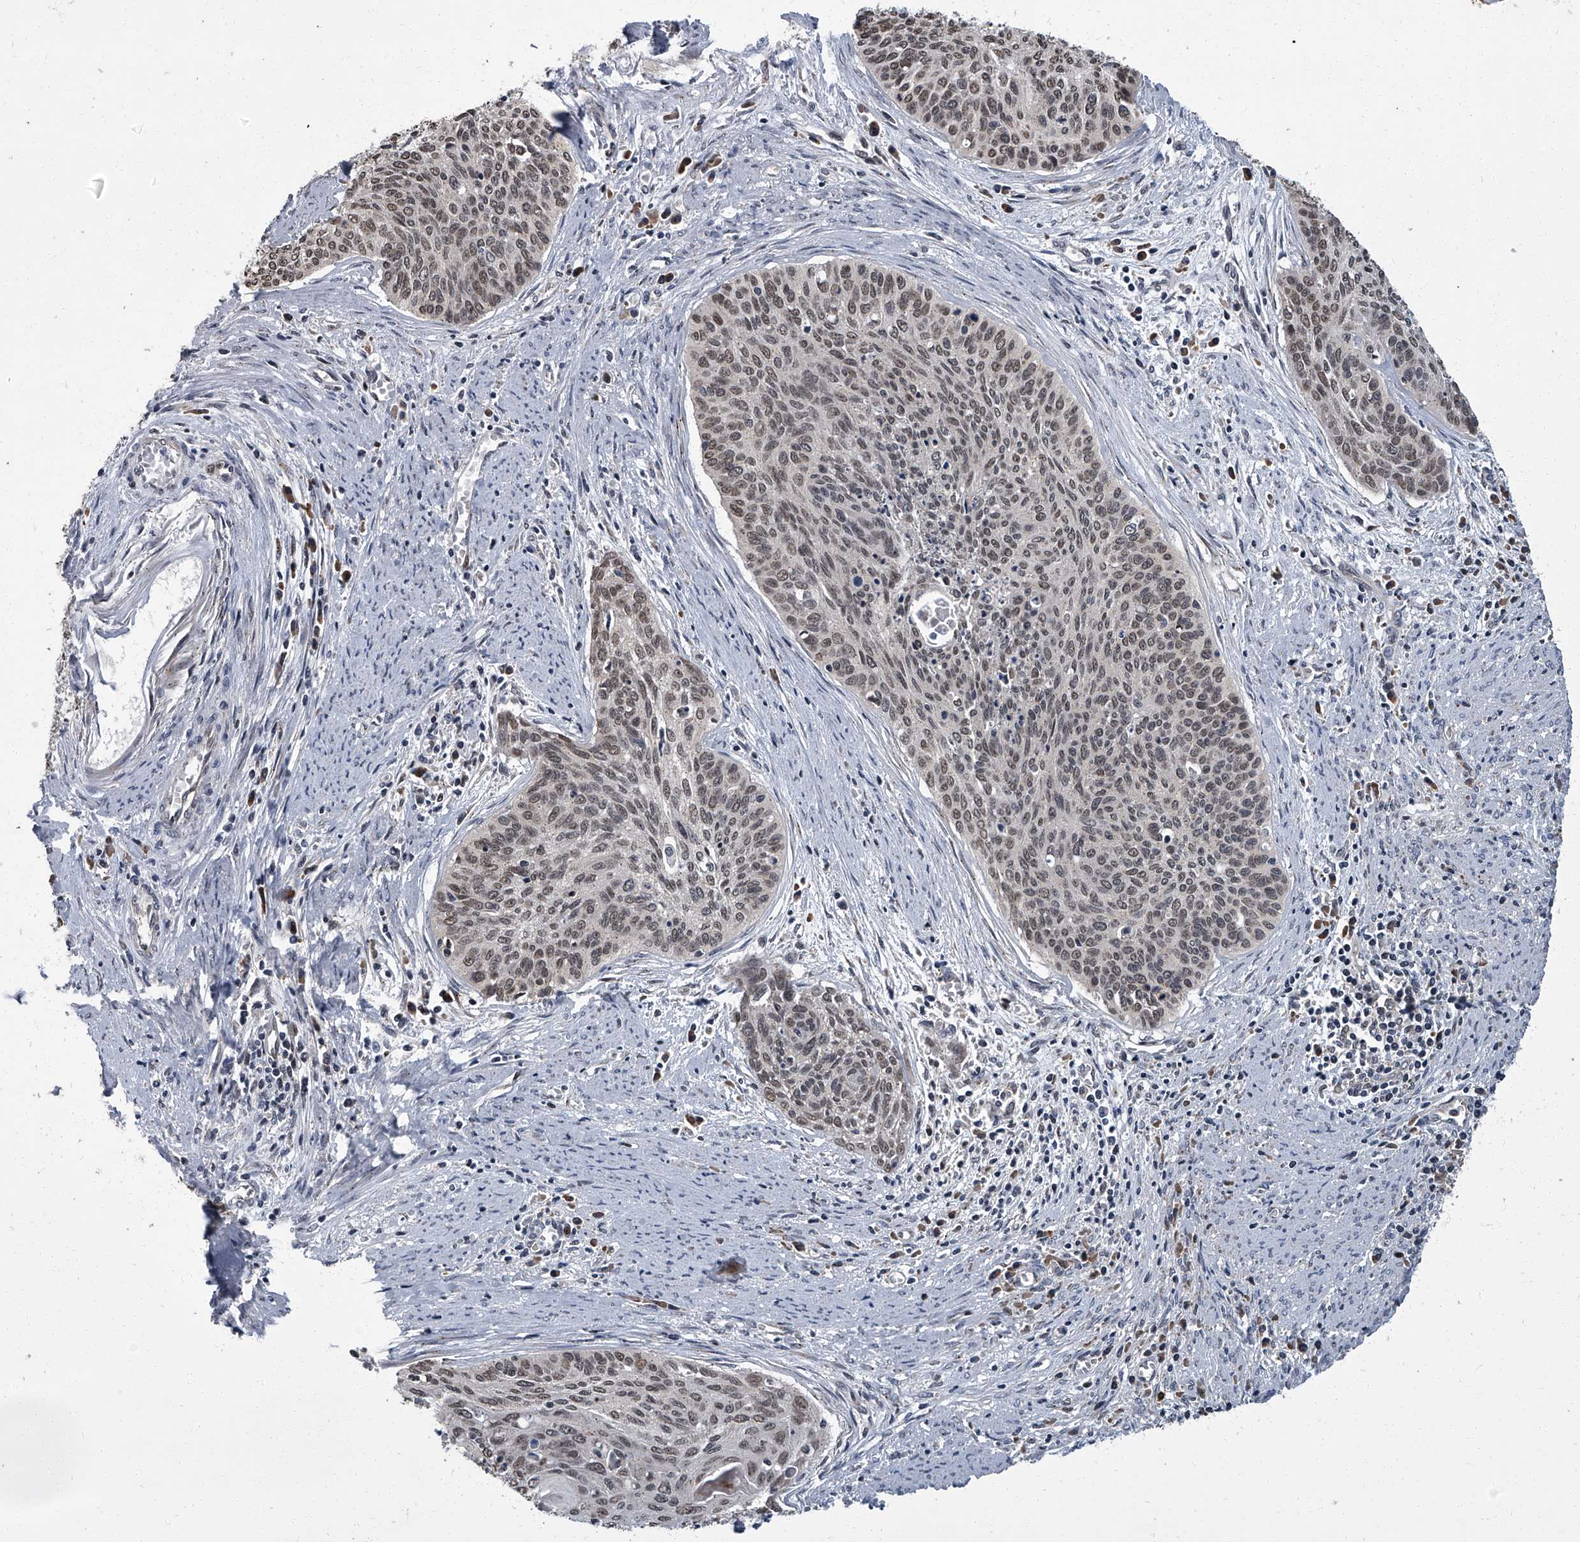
{"staining": {"intensity": "weak", "quantity": ">75%", "location": "nuclear"}, "tissue": "cervical cancer", "cell_type": "Tumor cells", "image_type": "cancer", "snomed": [{"axis": "morphology", "description": "Squamous cell carcinoma, NOS"}, {"axis": "topography", "description": "Cervix"}], "caption": "High-power microscopy captured an immunohistochemistry histopathology image of cervical cancer (squamous cell carcinoma), revealing weak nuclear staining in approximately >75% of tumor cells.", "gene": "ZNF274", "patient": {"sex": "female", "age": 55}}